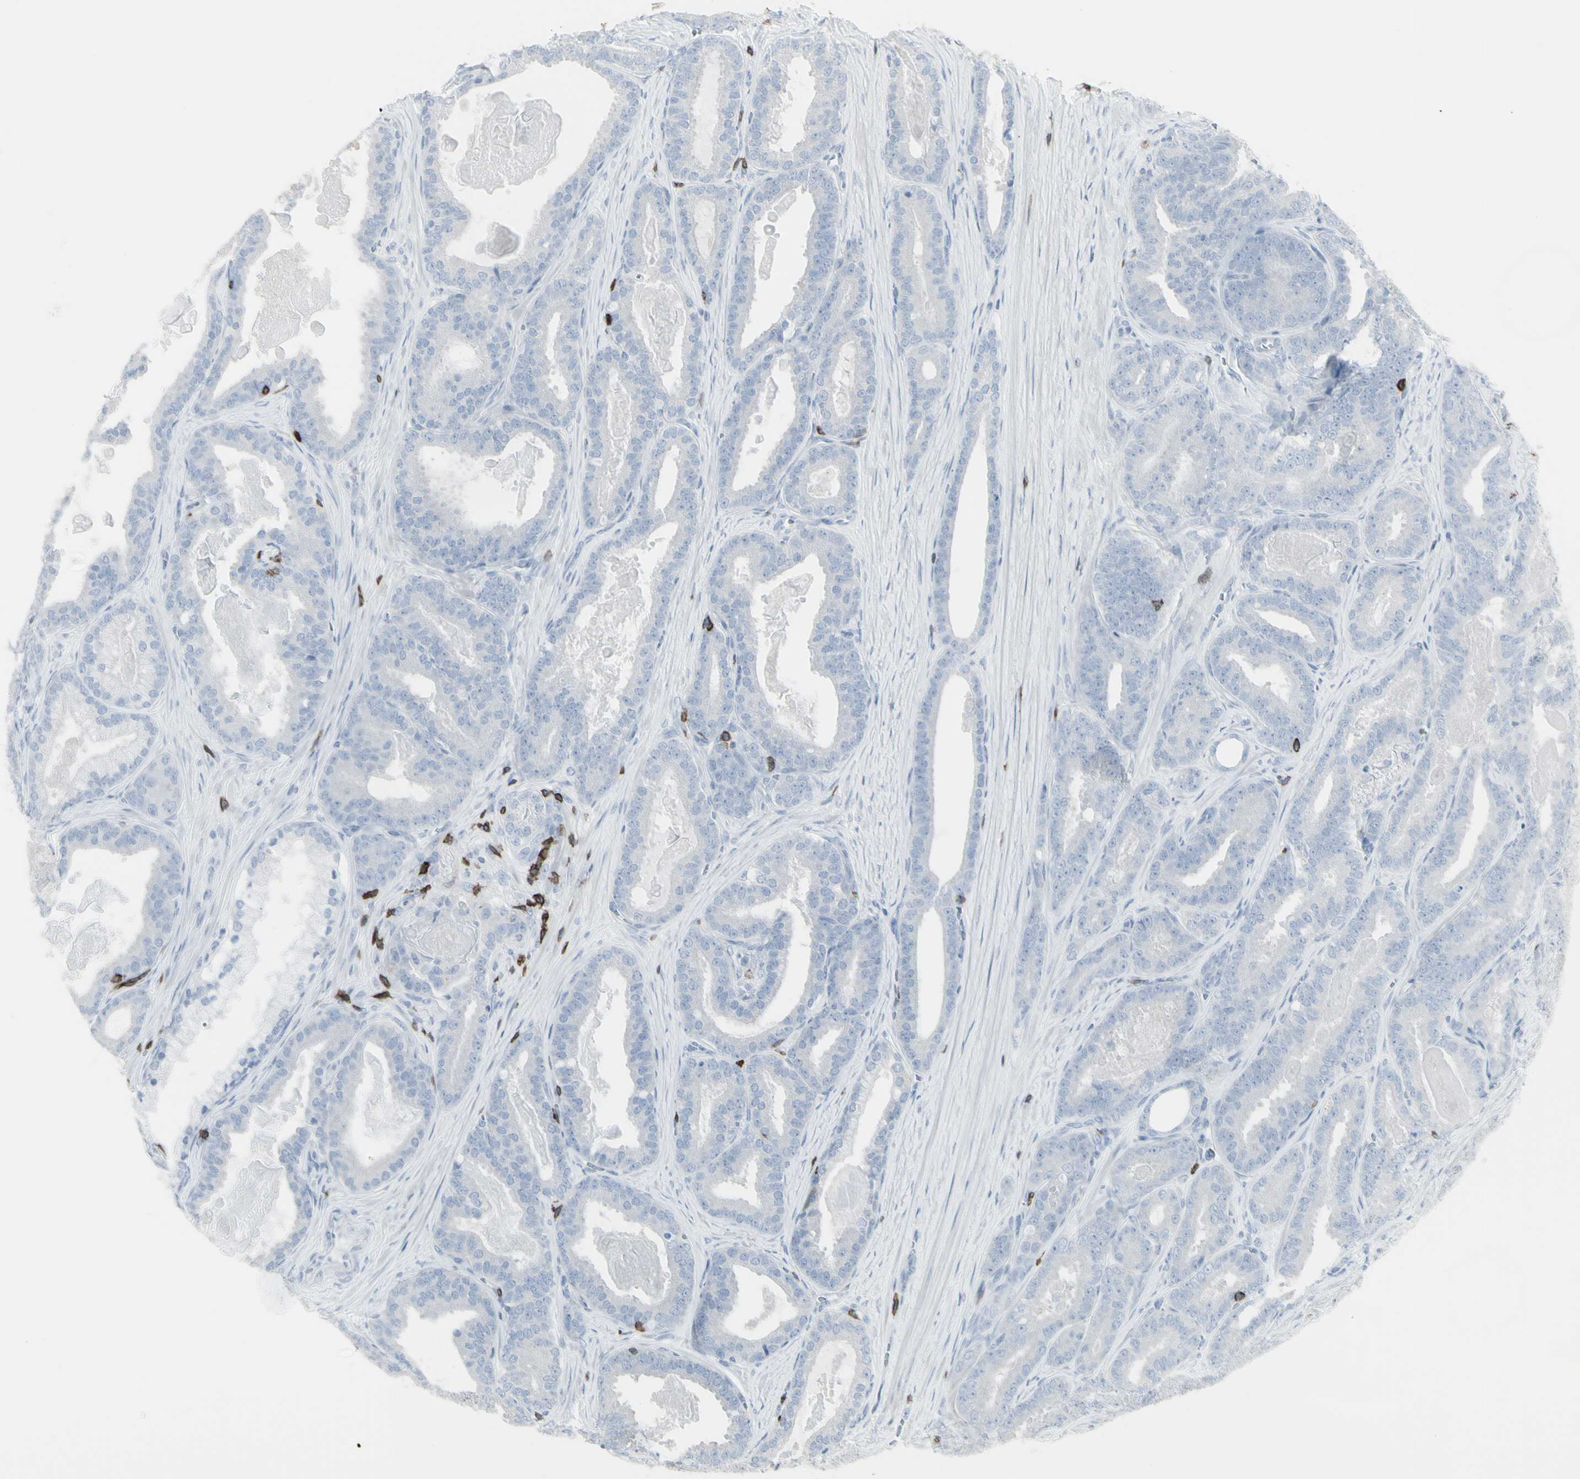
{"staining": {"intensity": "negative", "quantity": "none", "location": "none"}, "tissue": "prostate cancer", "cell_type": "Tumor cells", "image_type": "cancer", "snomed": [{"axis": "morphology", "description": "Adenocarcinoma, High grade"}, {"axis": "topography", "description": "Prostate"}], "caption": "High power microscopy histopathology image of an immunohistochemistry photomicrograph of prostate cancer (adenocarcinoma (high-grade)), revealing no significant positivity in tumor cells.", "gene": "CD247", "patient": {"sex": "male", "age": 60}}